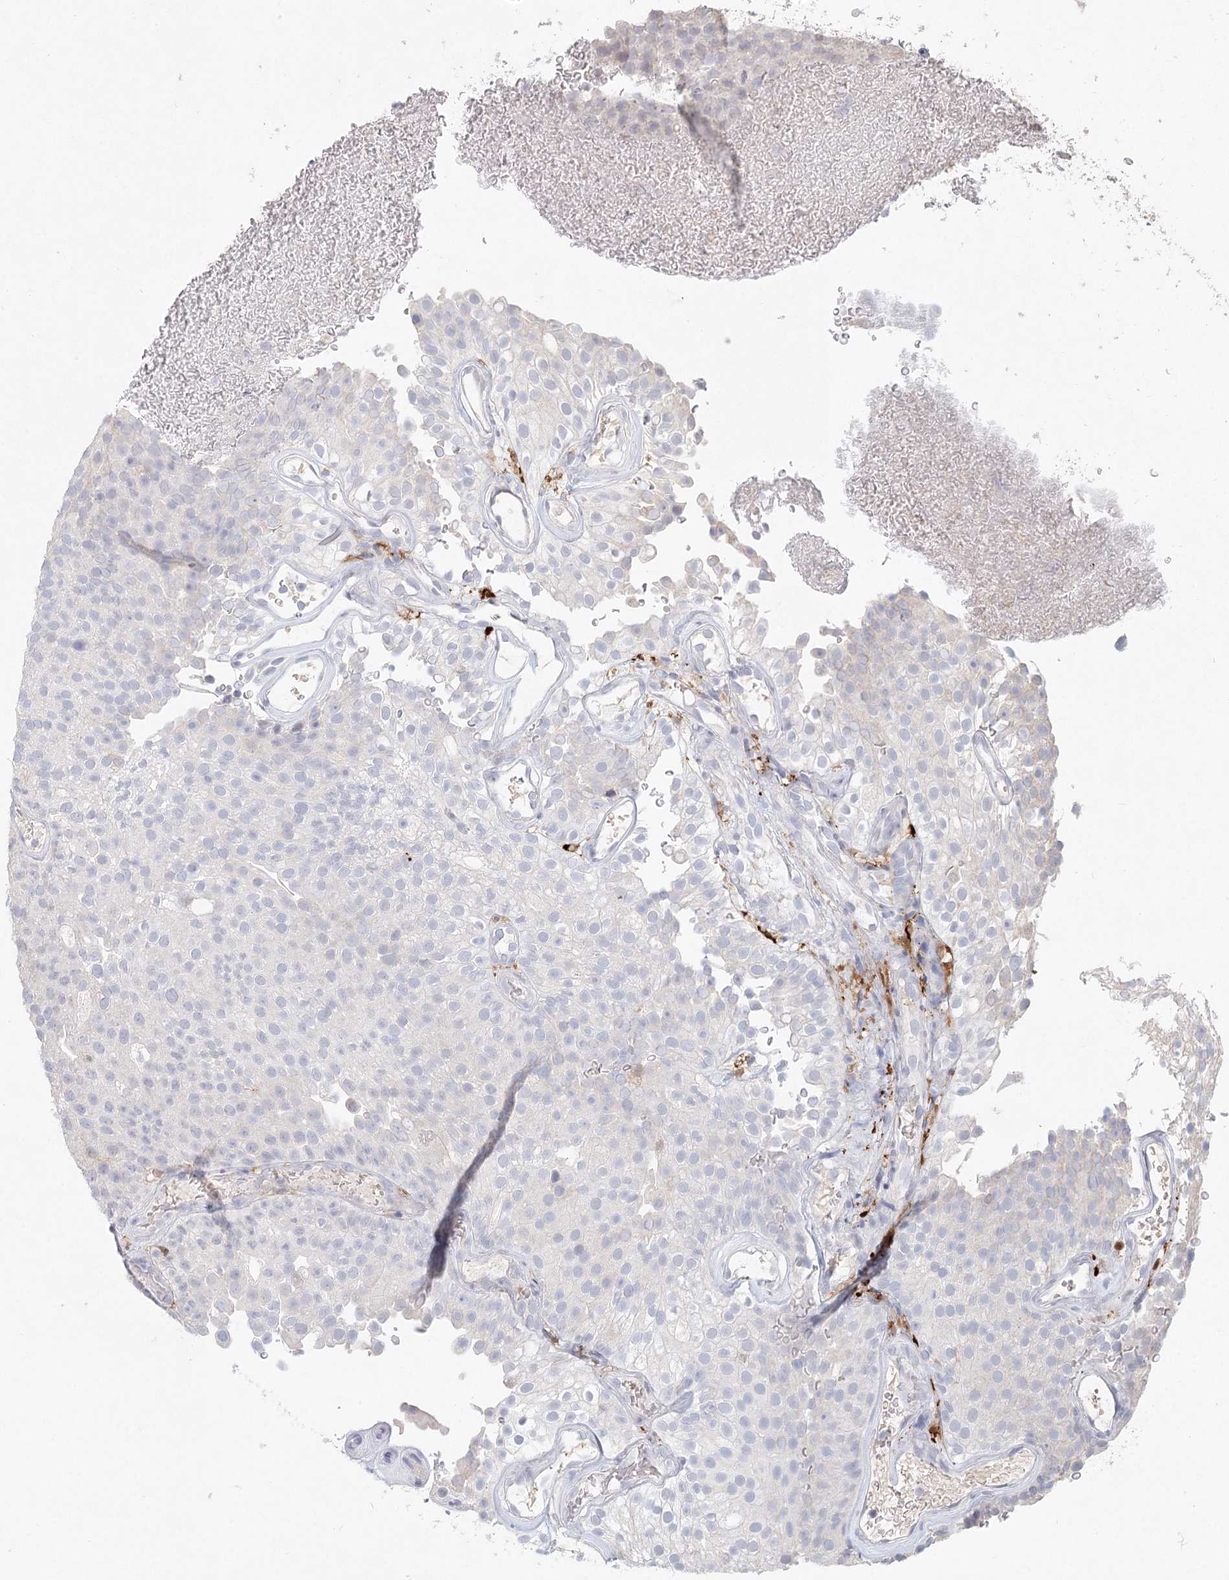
{"staining": {"intensity": "negative", "quantity": "none", "location": "none"}, "tissue": "urothelial cancer", "cell_type": "Tumor cells", "image_type": "cancer", "snomed": [{"axis": "morphology", "description": "Urothelial carcinoma, Low grade"}, {"axis": "topography", "description": "Urinary bladder"}], "caption": "Urothelial cancer was stained to show a protein in brown. There is no significant staining in tumor cells.", "gene": "ARSI", "patient": {"sex": "male", "age": 78}}